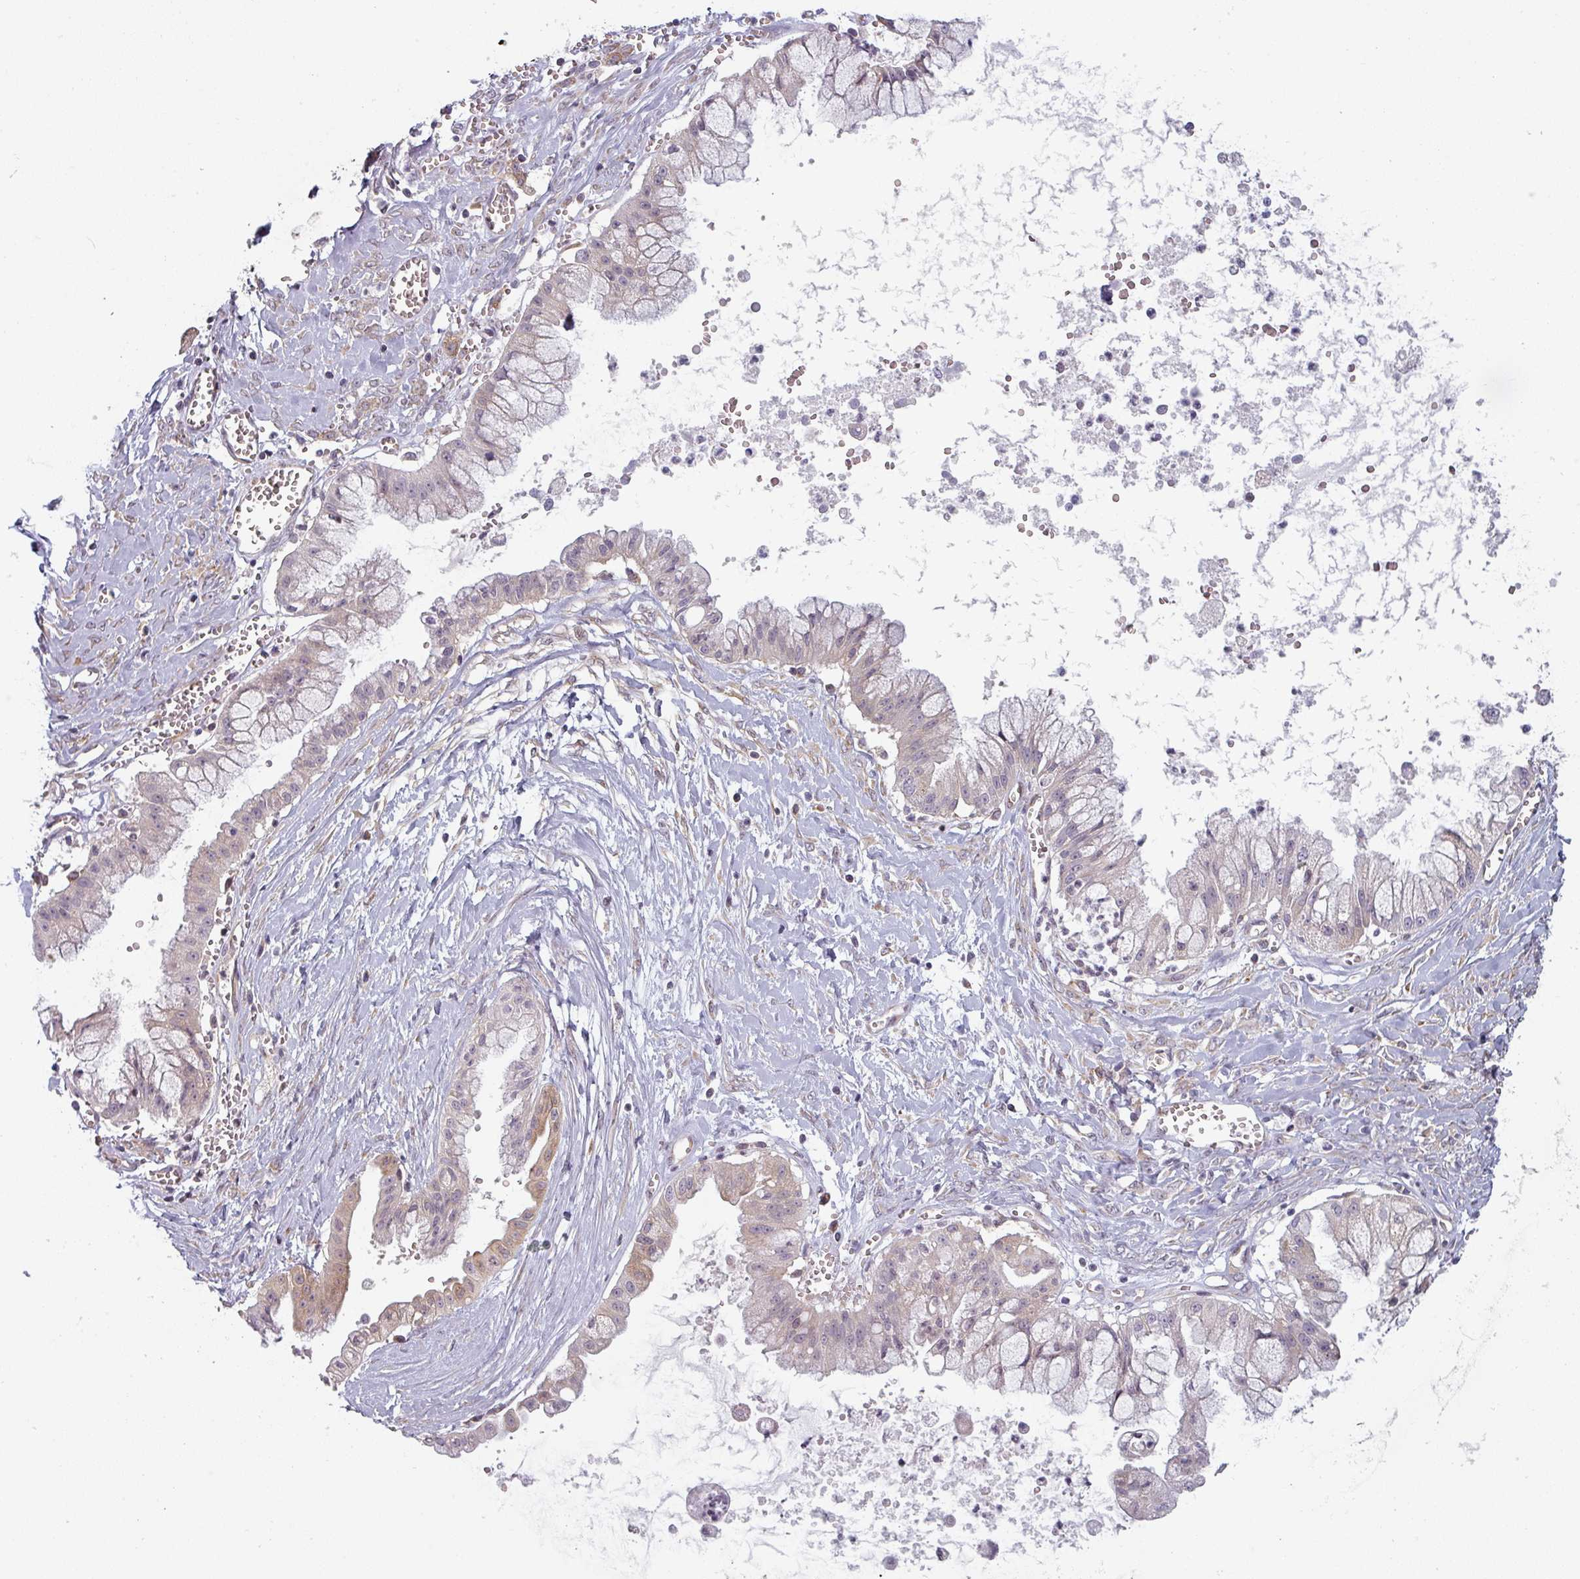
{"staining": {"intensity": "weak", "quantity": "<25%", "location": "cytoplasmic/membranous"}, "tissue": "ovarian cancer", "cell_type": "Tumor cells", "image_type": "cancer", "snomed": [{"axis": "morphology", "description": "Cystadenocarcinoma, mucinous, NOS"}, {"axis": "topography", "description": "Ovary"}], "caption": "Immunohistochemical staining of human ovarian mucinous cystadenocarcinoma reveals no significant positivity in tumor cells.", "gene": "TAPT1", "patient": {"sex": "female", "age": 70}}